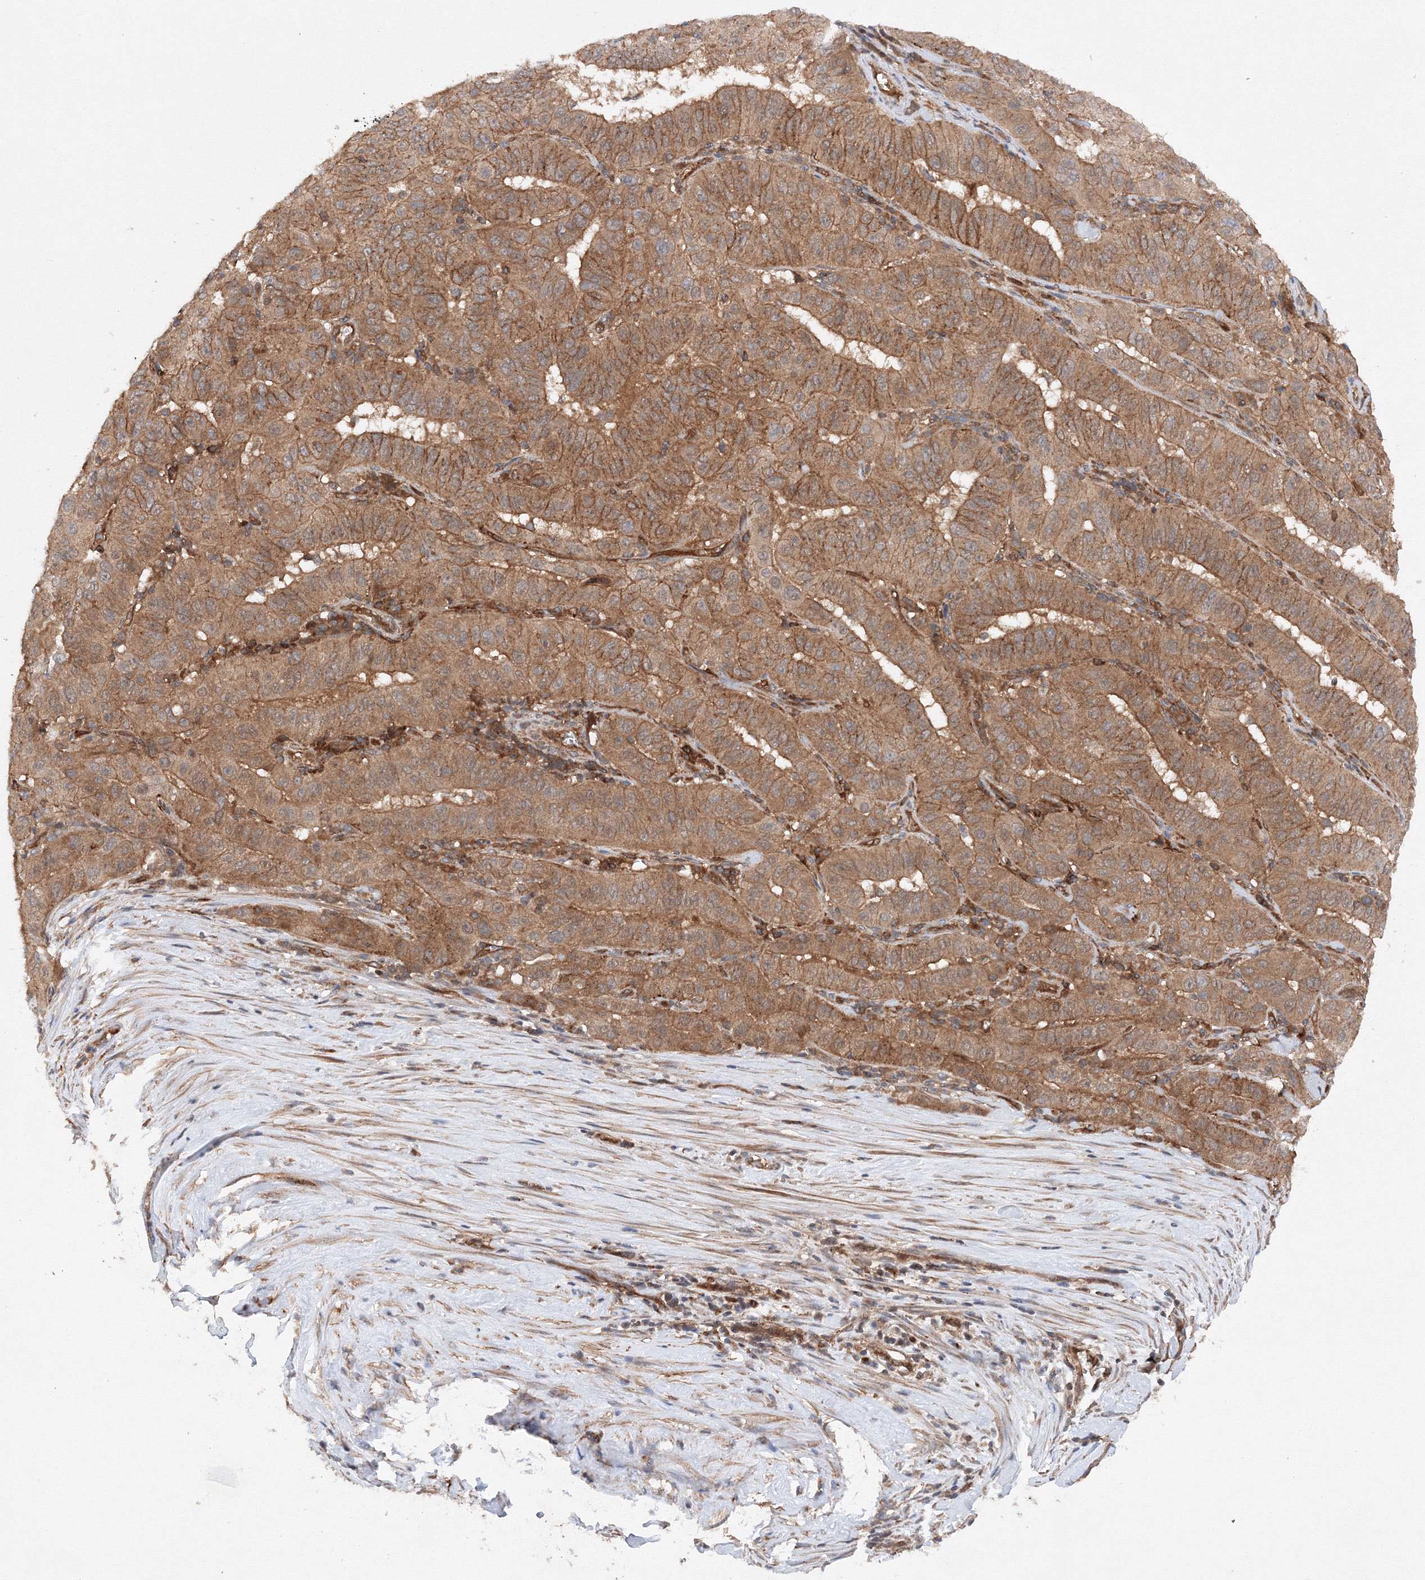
{"staining": {"intensity": "moderate", "quantity": ">75%", "location": "cytoplasmic/membranous"}, "tissue": "pancreatic cancer", "cell_type": "Tumor cells", "image_type": "cancer", "snomed": [{"axis": "morphology", "description": "Adenocarcinoma, NOS"}, {"axis": "topography", "description": "Pancreas"}], "caption": "Pancreatic cancer tissue reveals moderate cytoplasmic/membranous positivity in approximately >75% of tumor cells, visualized by immunohistochemistry.", "gene": "DCTD", "patient": {"sex": "male", "age": 63}}